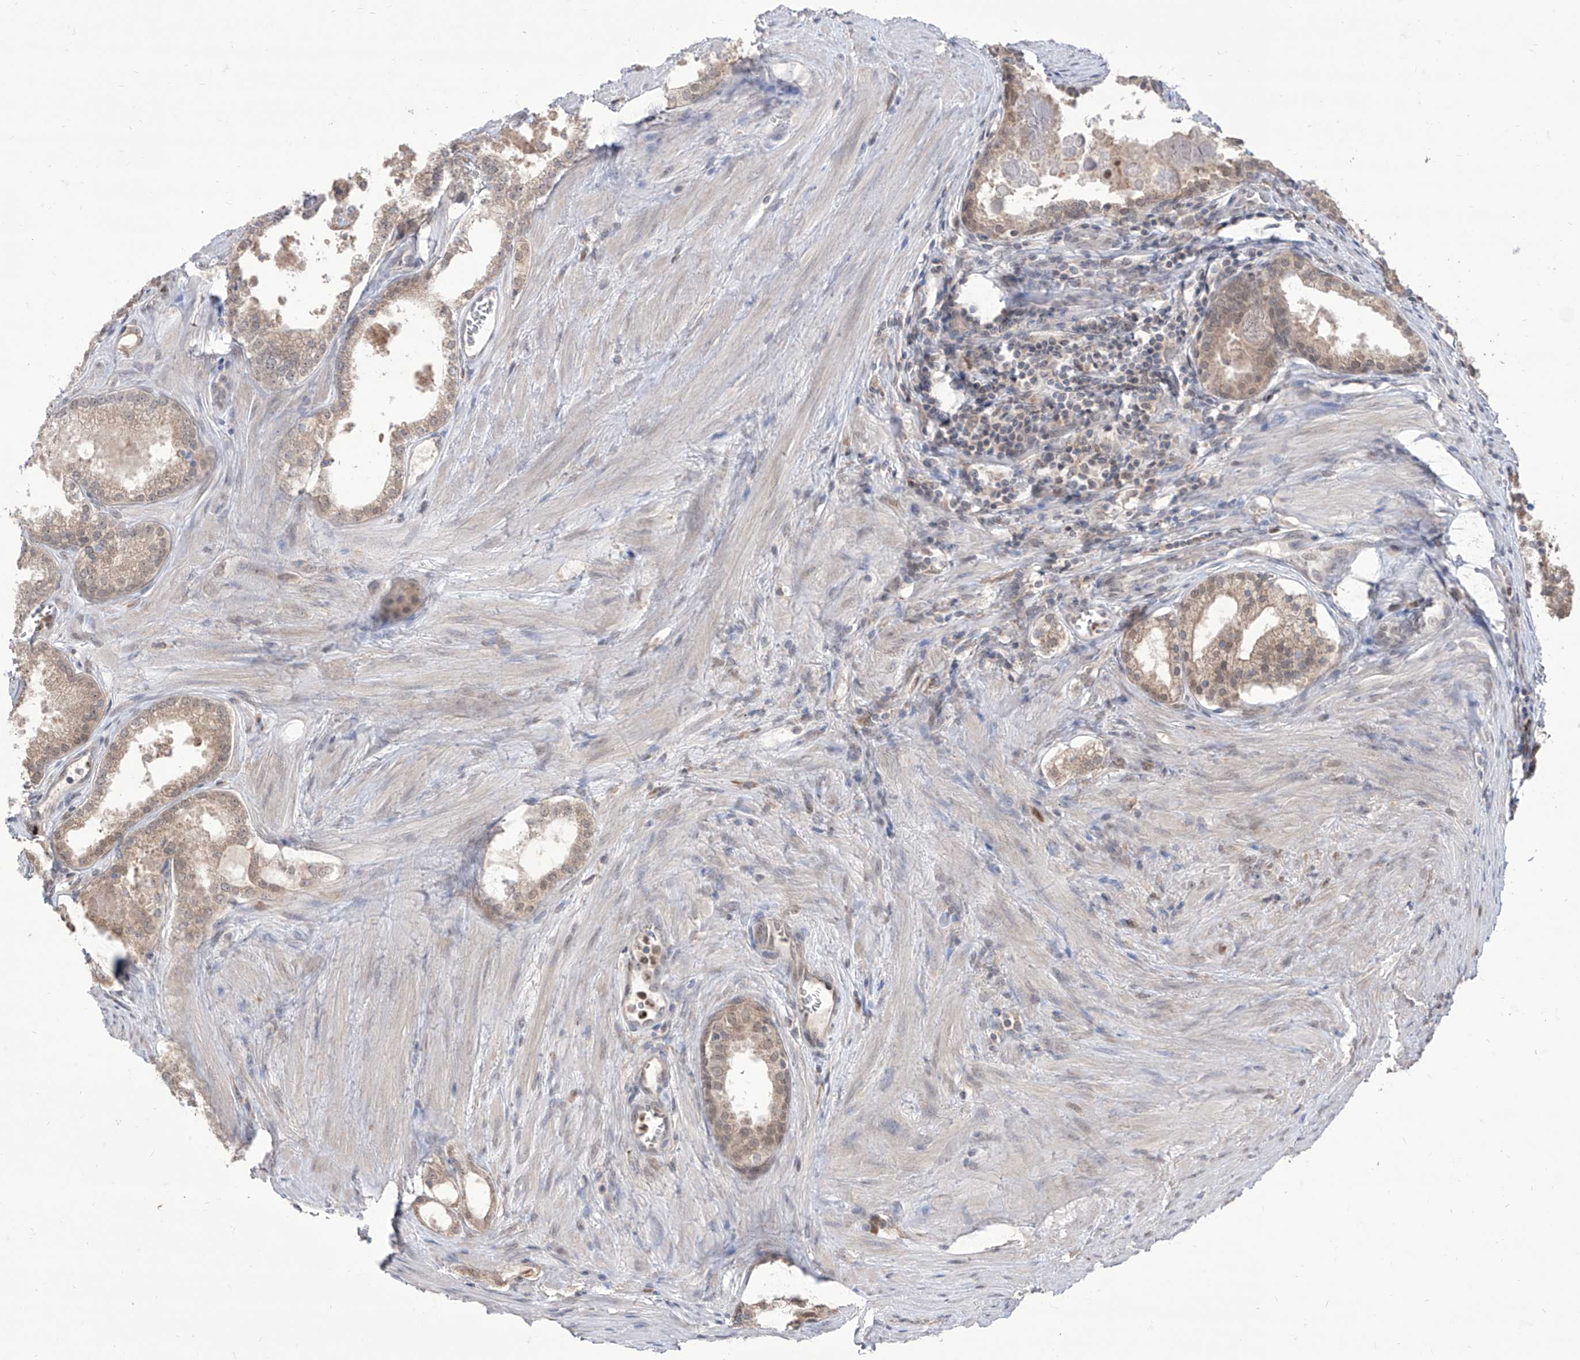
{"staining": {"intensity": "weak", "quantity": ">75%", "location": "cytoplasmic/membranous,nuclear"}, "tissue": "prostate cancer", "cell_type": "Tumor cells", "image_type": "cancer", "snomed": [{"axis": "morphology", "description": "Adenocarcinoma, High grade"}, {"axis": "topography", "description": "Prostate"}], "caption": "Human prostate cancer stained for a protein (brown) reveals weak cytoplasmic/membranous and nuclear positive expression in about >75% of tumor cells.", "gene": "BROX", "patient": {"sex": "male", "age": 68}}